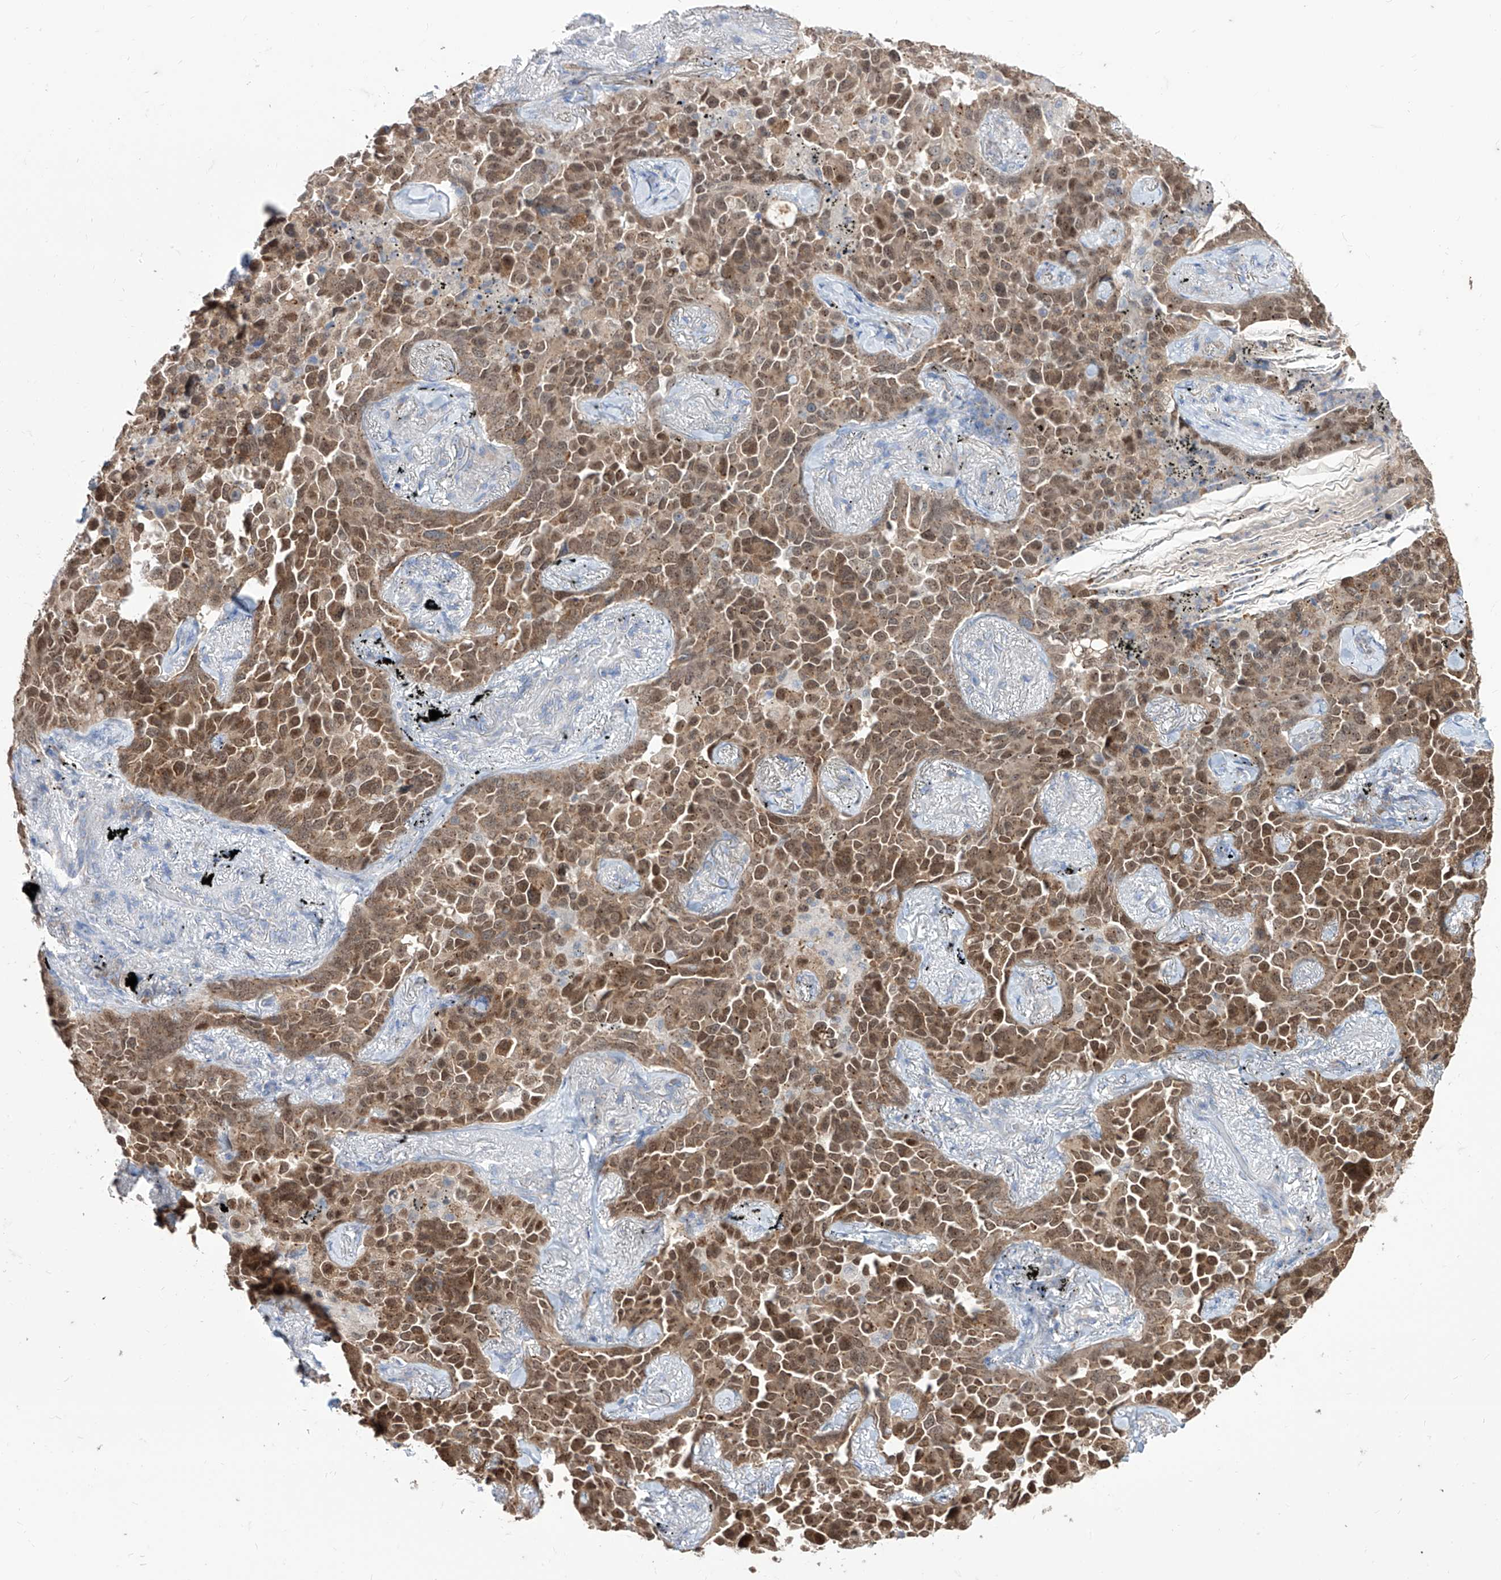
{"staining": {"intensity": "moderate", "quantity": ">75%", "location": "cytoplasmic/membranous,nuclear"}, "tissue": "lung cancer", "cell_type": "Tumor cells", "image_type": "cancer", "snomed": [{"axis": "morphology", "description": "Adenocarcinoma, NOS"}, {"axis": "topography", "description": "Lung"}], "caption": "Protein expression analysis of human lung cancer (adenocarcinoma) reveals moderate cytoplasmic/membranous and nuclear positivity in about >75% of tumor cells.", "gene": "BROX", "patient": {"sex": "female", "age": 67}}